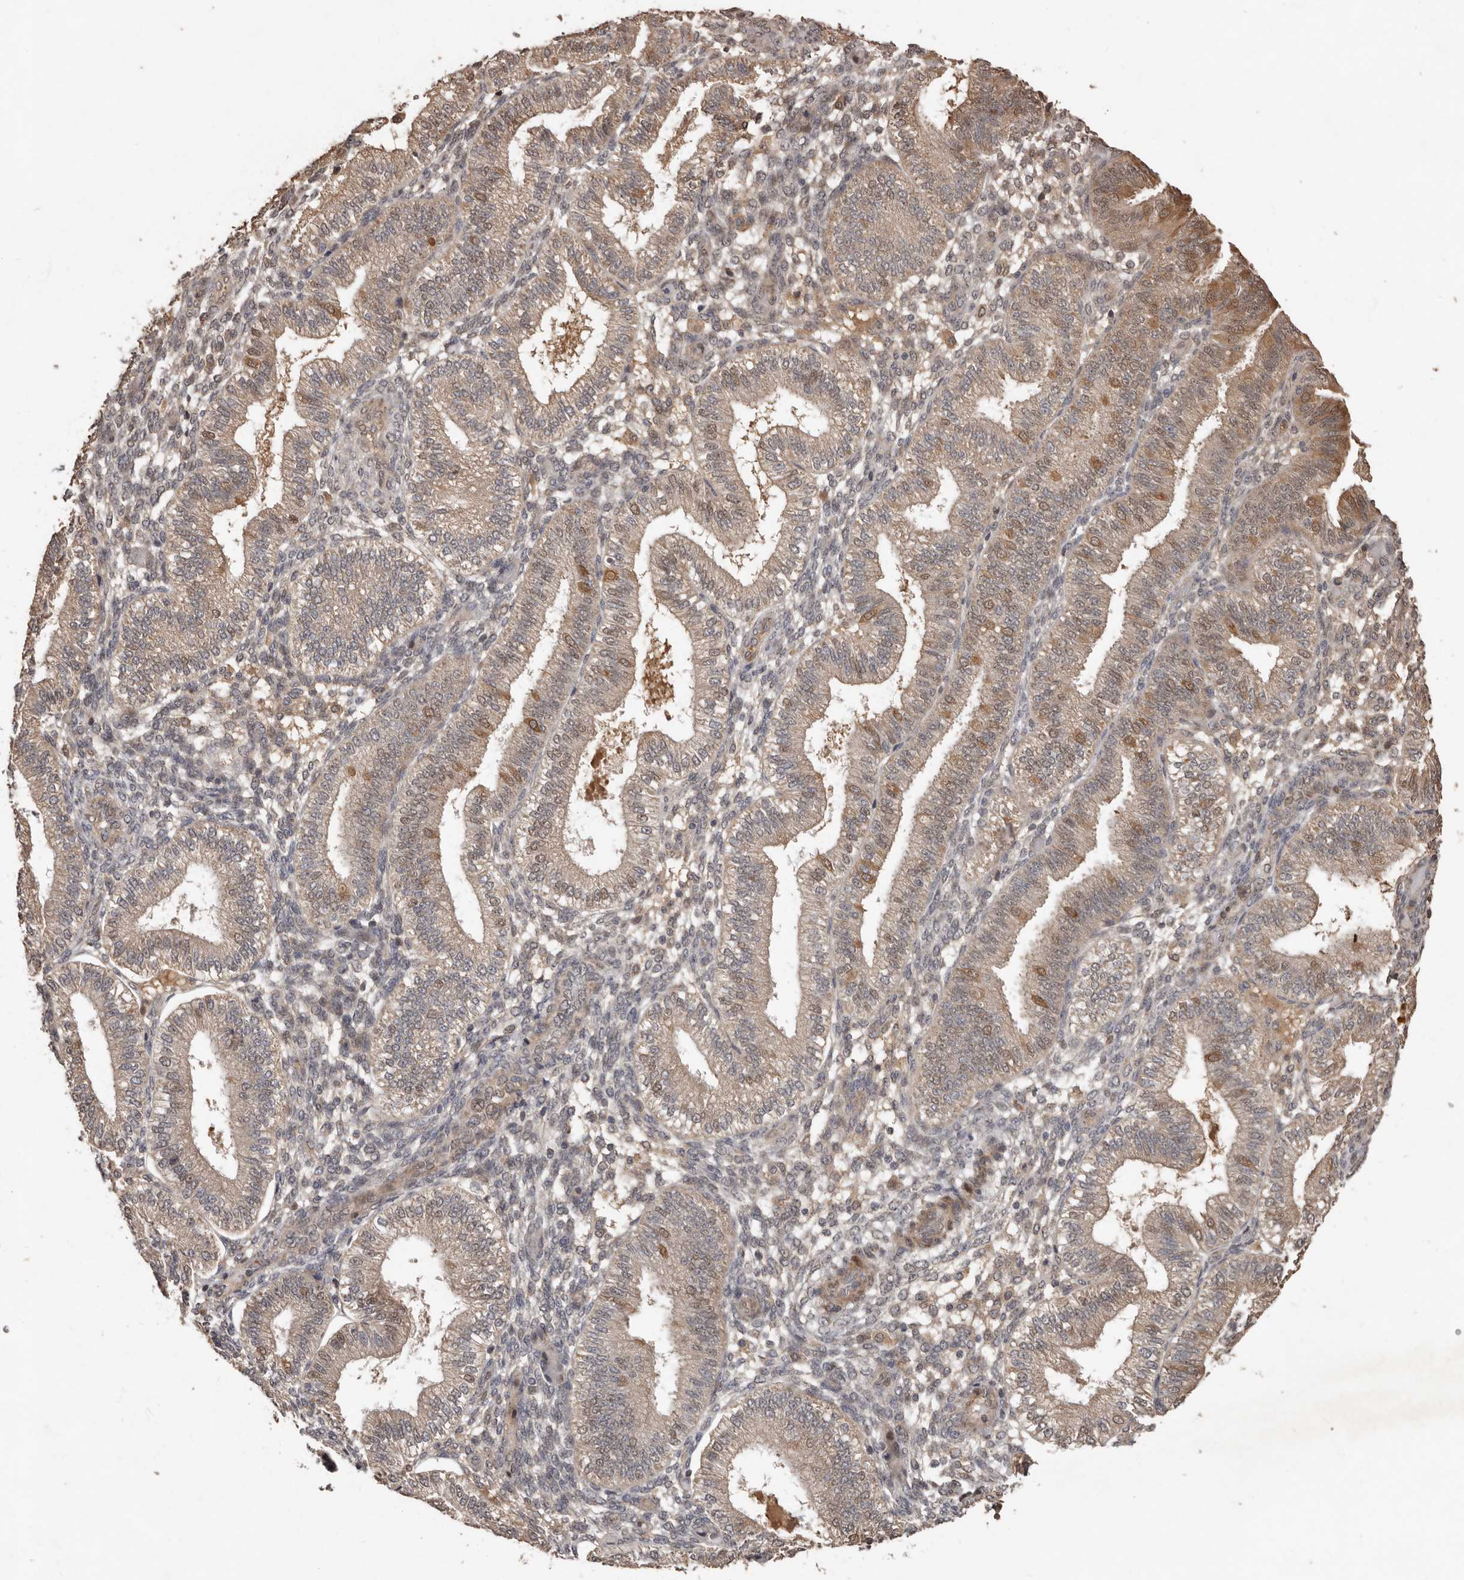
{"staining": {"intensity": "weak", "quantity": "<25%", "location": "cytoplasmic/membranous"}, "tissue": "endometrium", "cell_type": "Cells in endometrial stroma", "image_type": "normal", "snomed": [{"axis": "morphology", "description": "Normal tissue, NOS"}, {"axis": "topography", "description": "Endometrium"}], "caption": "Immunohistochemistry (IHC) of benign endometrium demonstrates no staining in cells in endometrial stroma.", "gene": "KIF26B", "patient": {"sex": "female", "age": 39}}